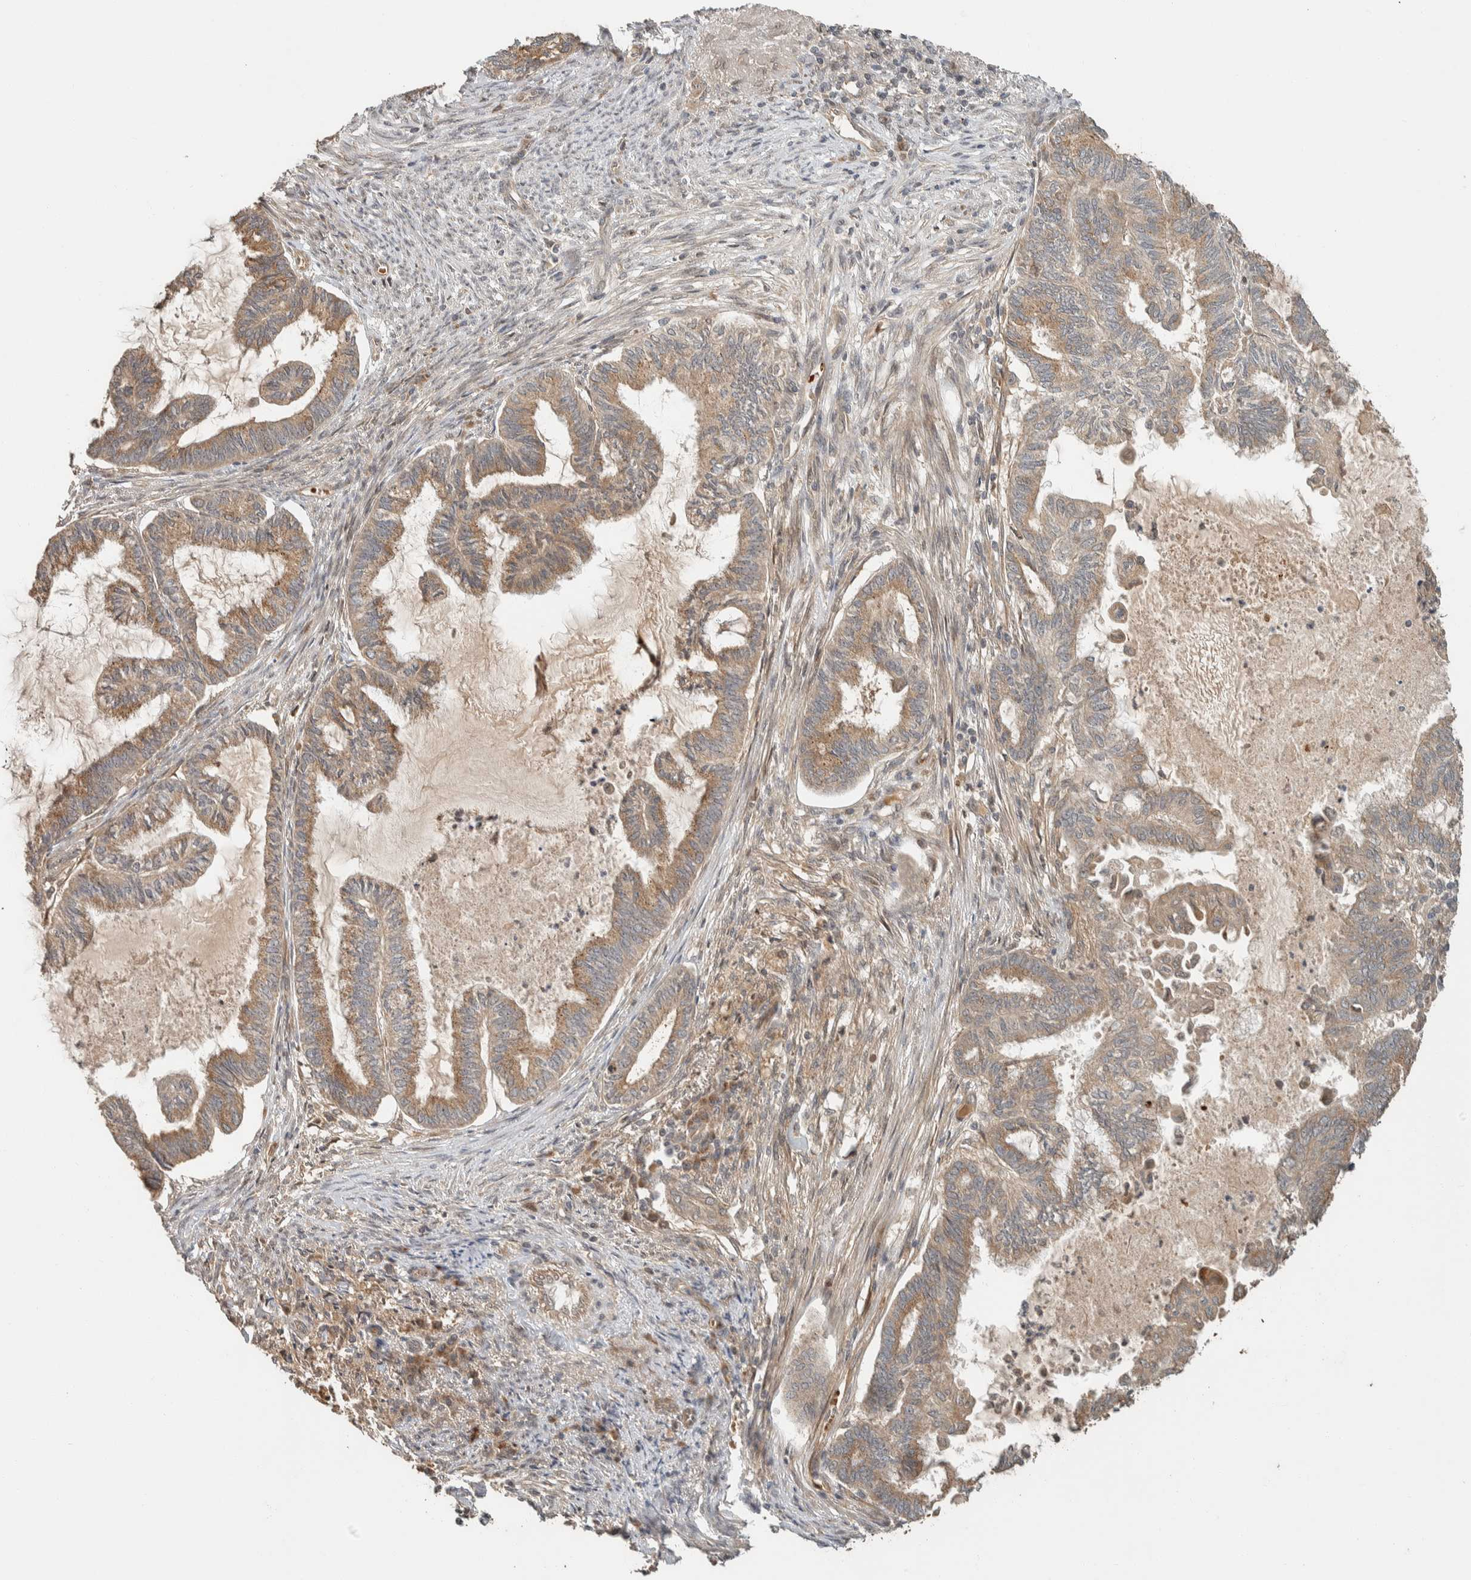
{"staining": {"intensity": "moderate", "quantity": ">75%", "location": "cytoplasmic/membranous"}, "tissue": "endometrial cancer", "cell_type": "Tumor cells", "image_type": "cancer", "snomed": [{"axis": "morphology", "description": "Adenocarcinoma, NOS"}, {"axis": "topography", "description": "Endometrium"}], "caption": "IHC staining of endometrial cancer, which exhibits medium levels of moderate cytoplasmic/membranous staining in approximately >75% of tumor cells indicating moderate cytoplasmic/membranous protein positivity. The staining was performed using DAB (3,3'-diaminobenzidine) (brown) for protein detection and nuclei were counterstained in hematoxylin (blue).", "gene": "ZBTB2", "patient": {"sex": "female", "age": 86}}